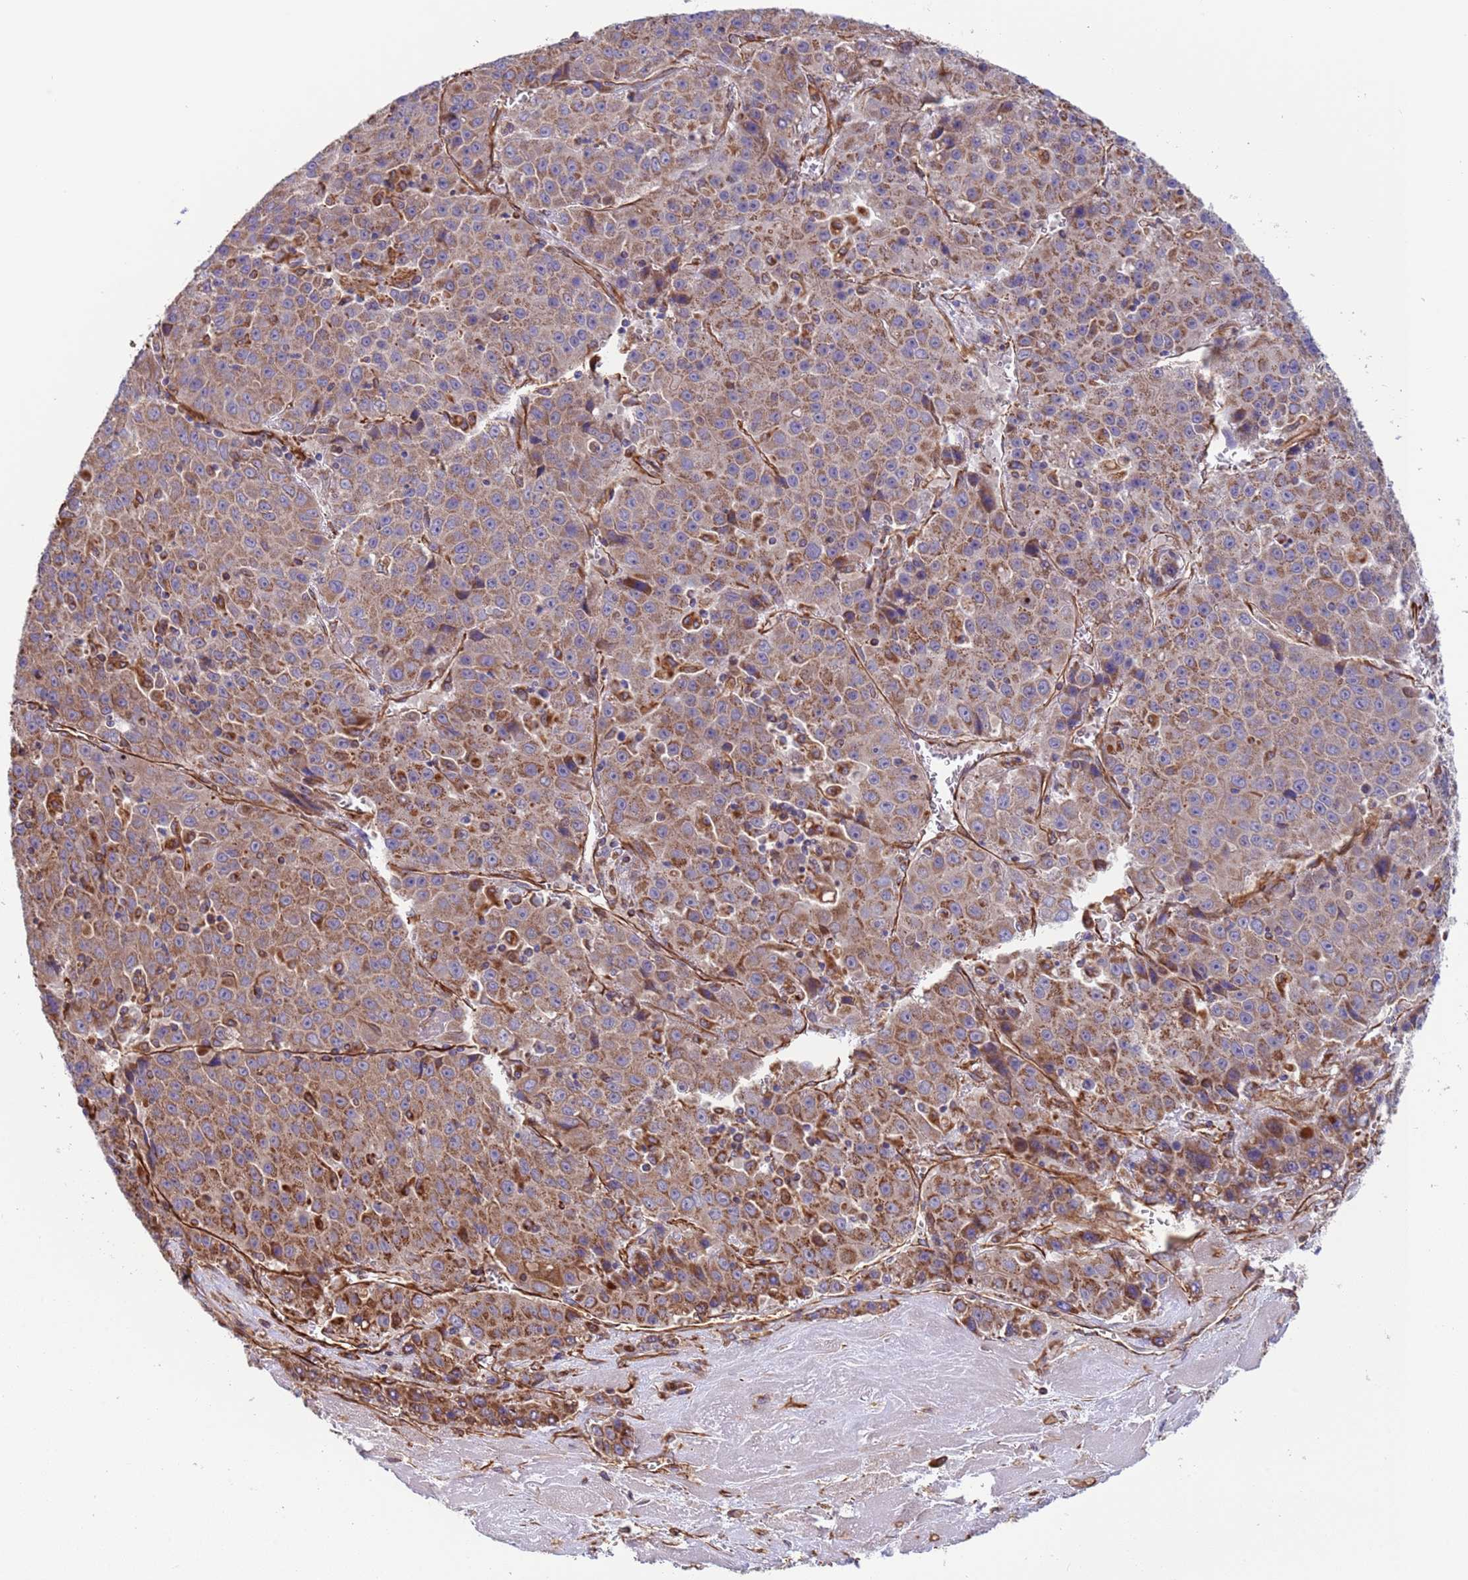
{"staining": {"intensity": "moderate", "quantity": ">75%", "location": "cytoplasmic/membranous"}, "tissue": "liver cancer", "cell_type": "Tumor cells", "image_type": "cancer", "snomed": [{"axis": "morphology", "description": "Carcinoma, Hepatocellular, NOS"}, {"axis": "topography", "description": "Liver"}], "caption": "Liver hepatocellular carcinoma stained with DAB (3,3'-diaminobenzidine) IHC shows medium levels of moderate cytoplasmic/membranous positivity in approximately >75% of tumor cells.", "gene": "NUDT12", "patient": {"sex": "female", "age": 53}}